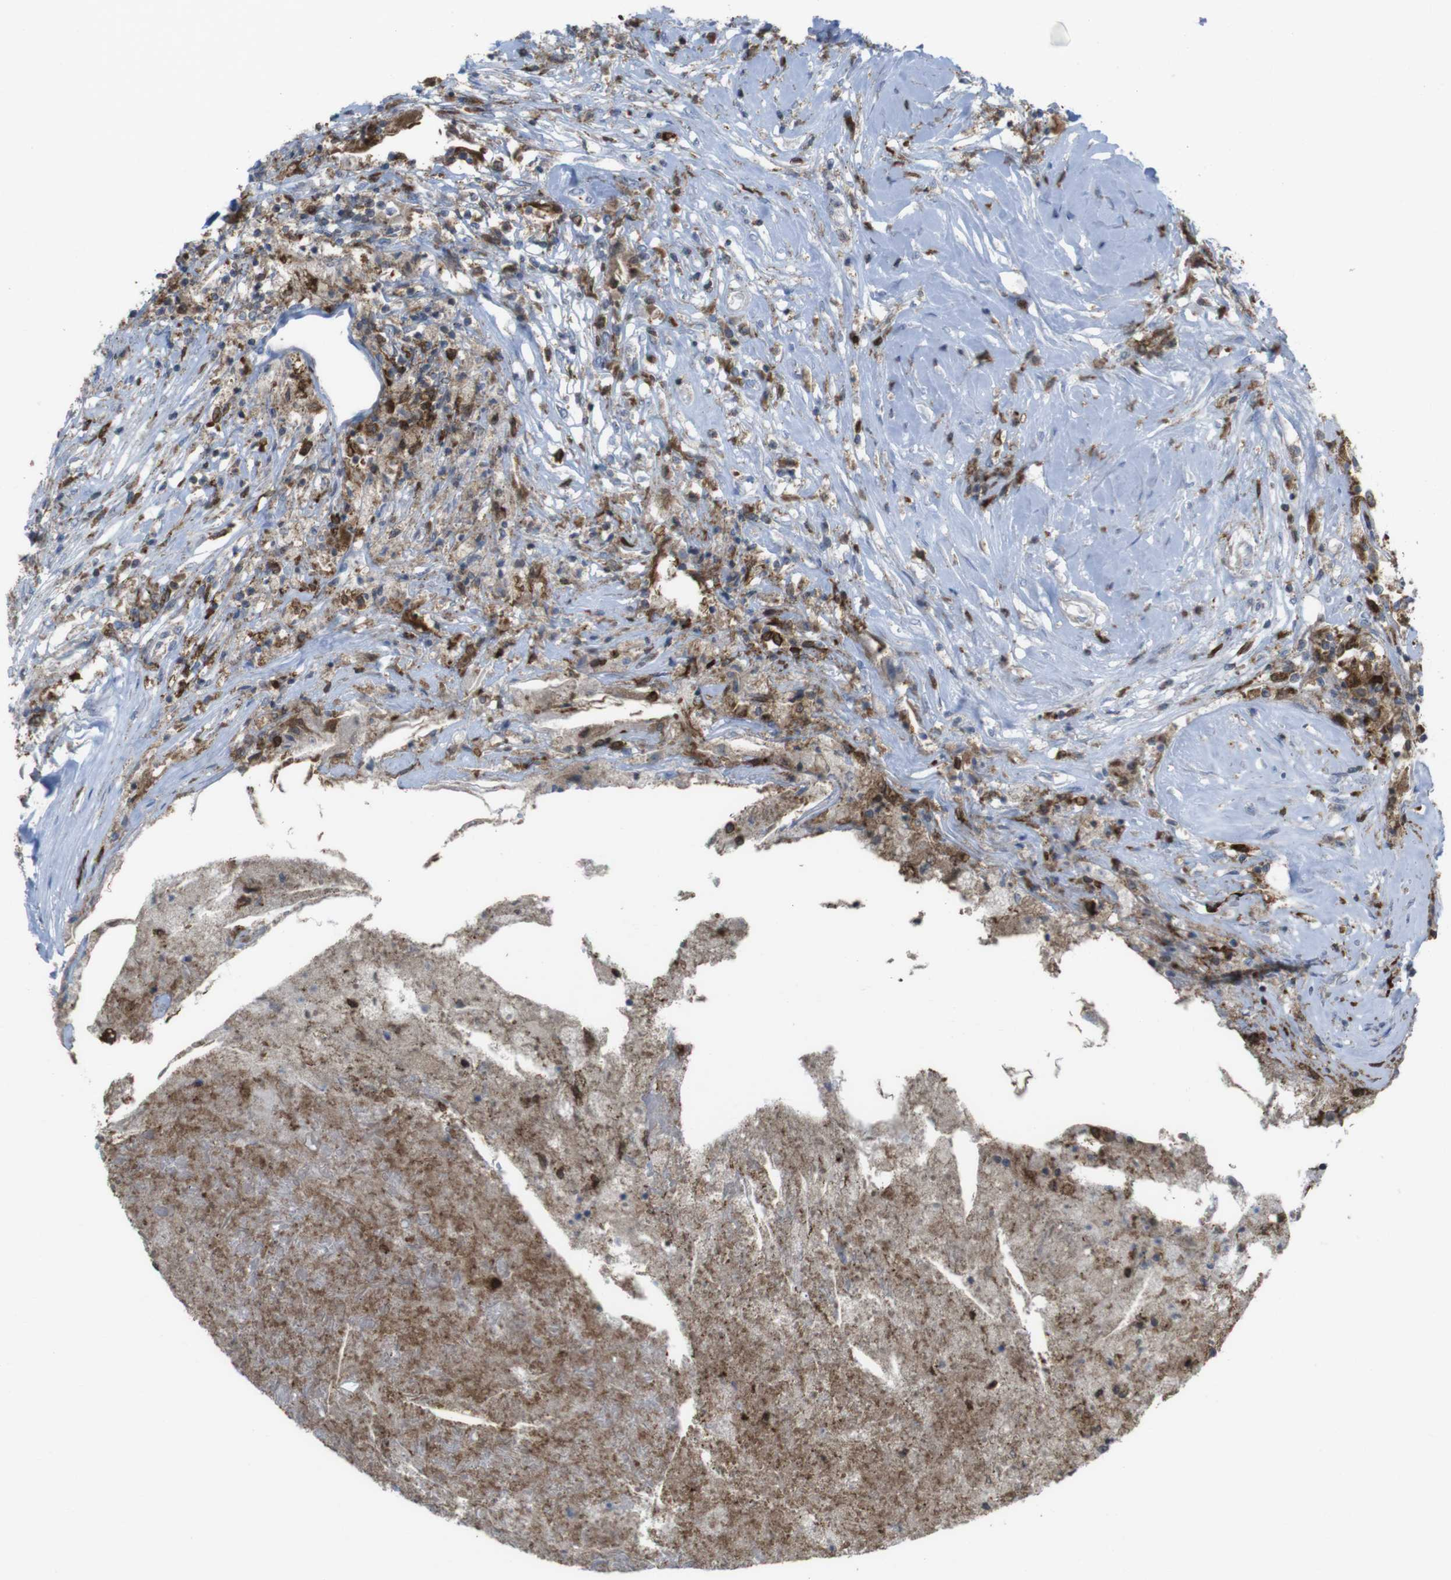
{"staining": {"intensity": "moderate", "quantity": "25%-75%", "location": "cytoplasmic/membranous"}, "tissue": "colorectal cancer", "cell_type": "Tumor cells", "image_type": "cancer", "snomed": [{"axis": "morphology", "description": "Adenocarcinoma, NOS"}, {"axis": "topography", "description": "Rectum"}], "caption": "Moderate cytoplasmic/membranous positivity is seen in approximately 25%-75% of tumor cells in adenocarcinoma (colorectal).", "gene": "PRKCD", "patient": {"sex": "male", "age": 63}}